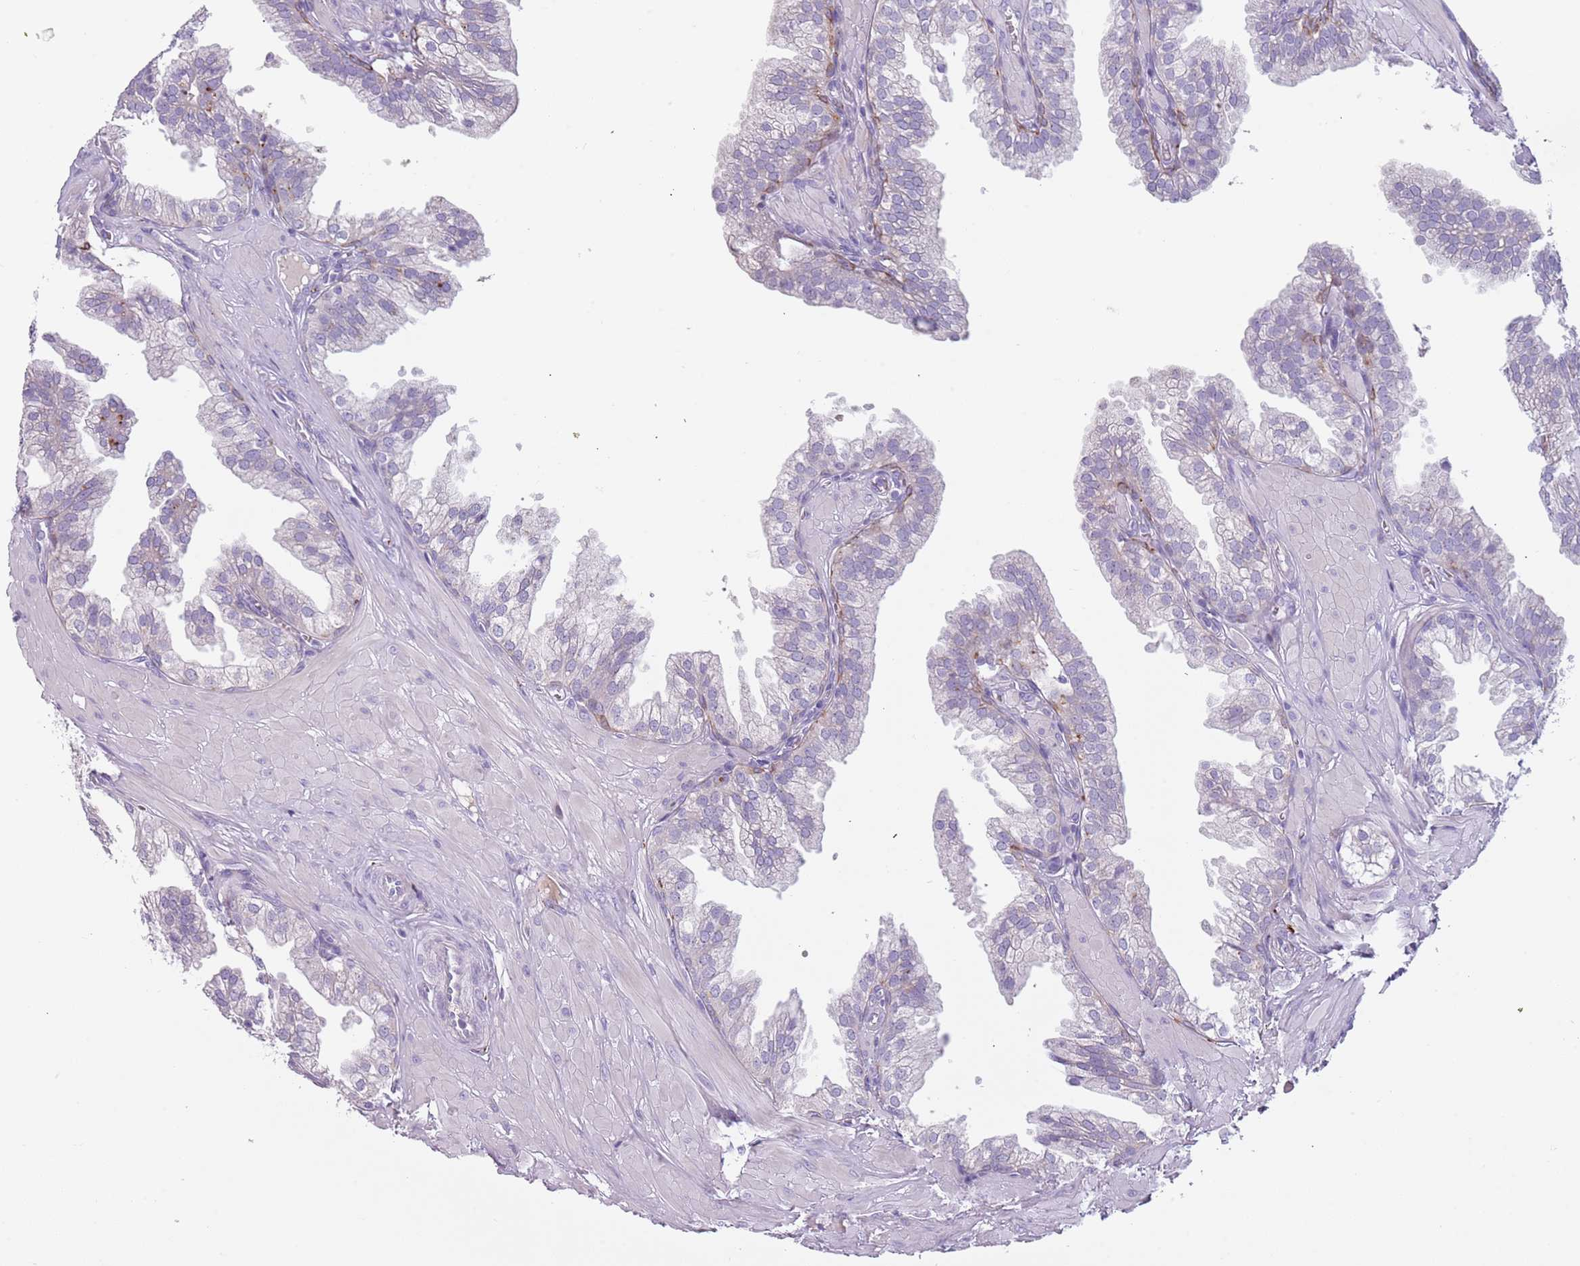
{"staining": {"intensity": "moderate", "quantity": "<25%", "location": "cytoplasmic/membranous"}, "tissue": "prostate", "cell_type": "Glandular cells", "image_type": "normal", "snomed": [{"axis": "morphology", "description": "Normal tissue, NOS"}, {"axis": "topography", "description": "Prostate"}, {"axis": "topography", "description": "Peripheral nerve tissue"}], "caption": "Immunohistochemistry (IHC) (DAB) staining of unremarkable prostate displays moderate cytoplasmic/membranous protein positivity in approximately <25% of glandular cells.", "gene": "NWD2", "patient": {"sex": "male", "age": 55}}